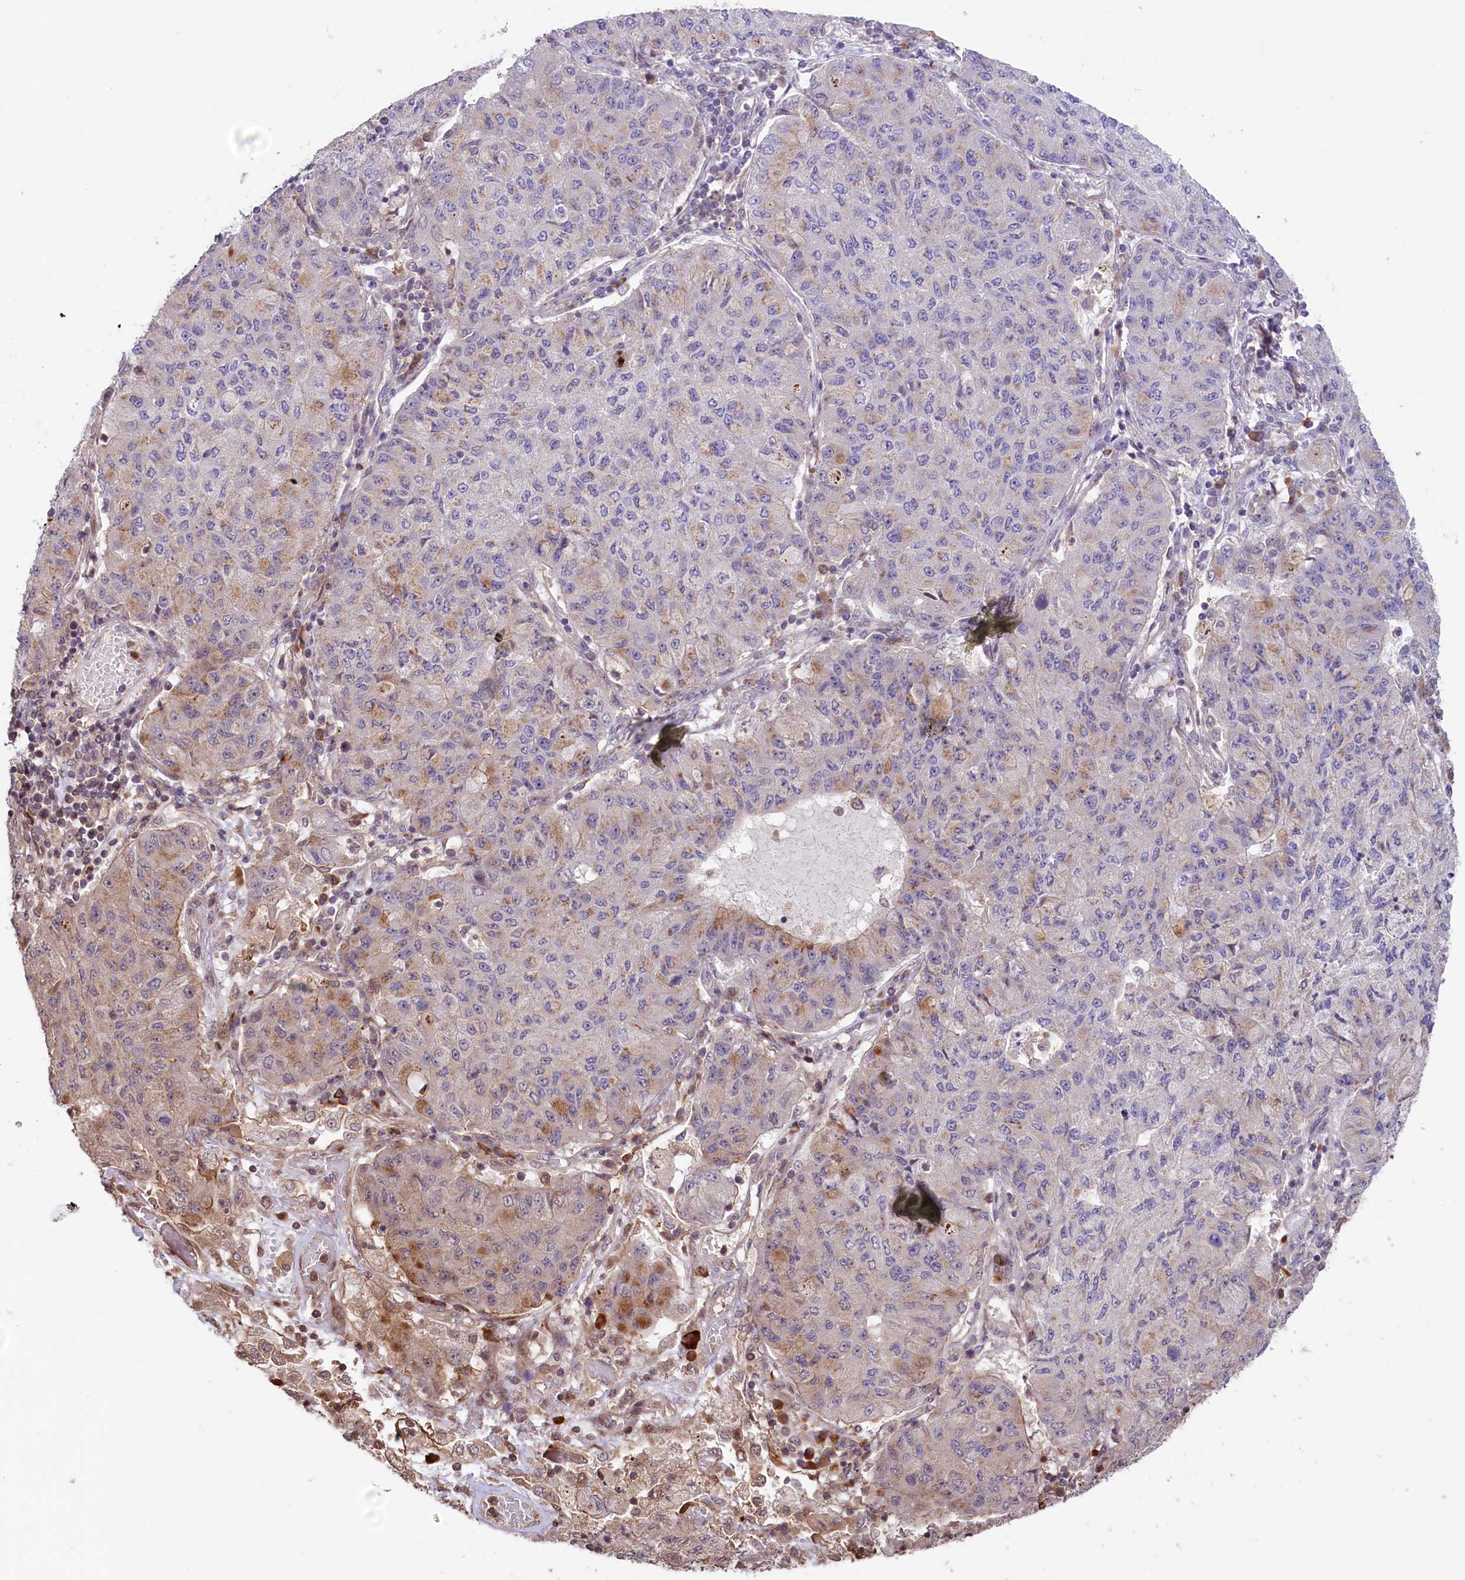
{"staining": {"intensity": "moderate", "quantity": "<25%", "location": "cytoplasmic/membranous"}, "tissue": "lung cancer", "cell_type": "Tumor cells", "image_type": "cancer", "snomed": [{"axis": "morphology", "description": "Squamous cell carcinoma, NOS"}, {"axis": "topography", "description": "Lung"}], "caption": "Immunohistochemical staining of lung cancer (squamous cell carcinoma) exhibits low levels of moderate cytoplasmic/membranous protein expression in about <25% of tumor cells. (DAB = brown stain, brightfield microscopy at high magnification).", "gene": "RIC8A", "patient": {"sex": "male", "age": 74}}